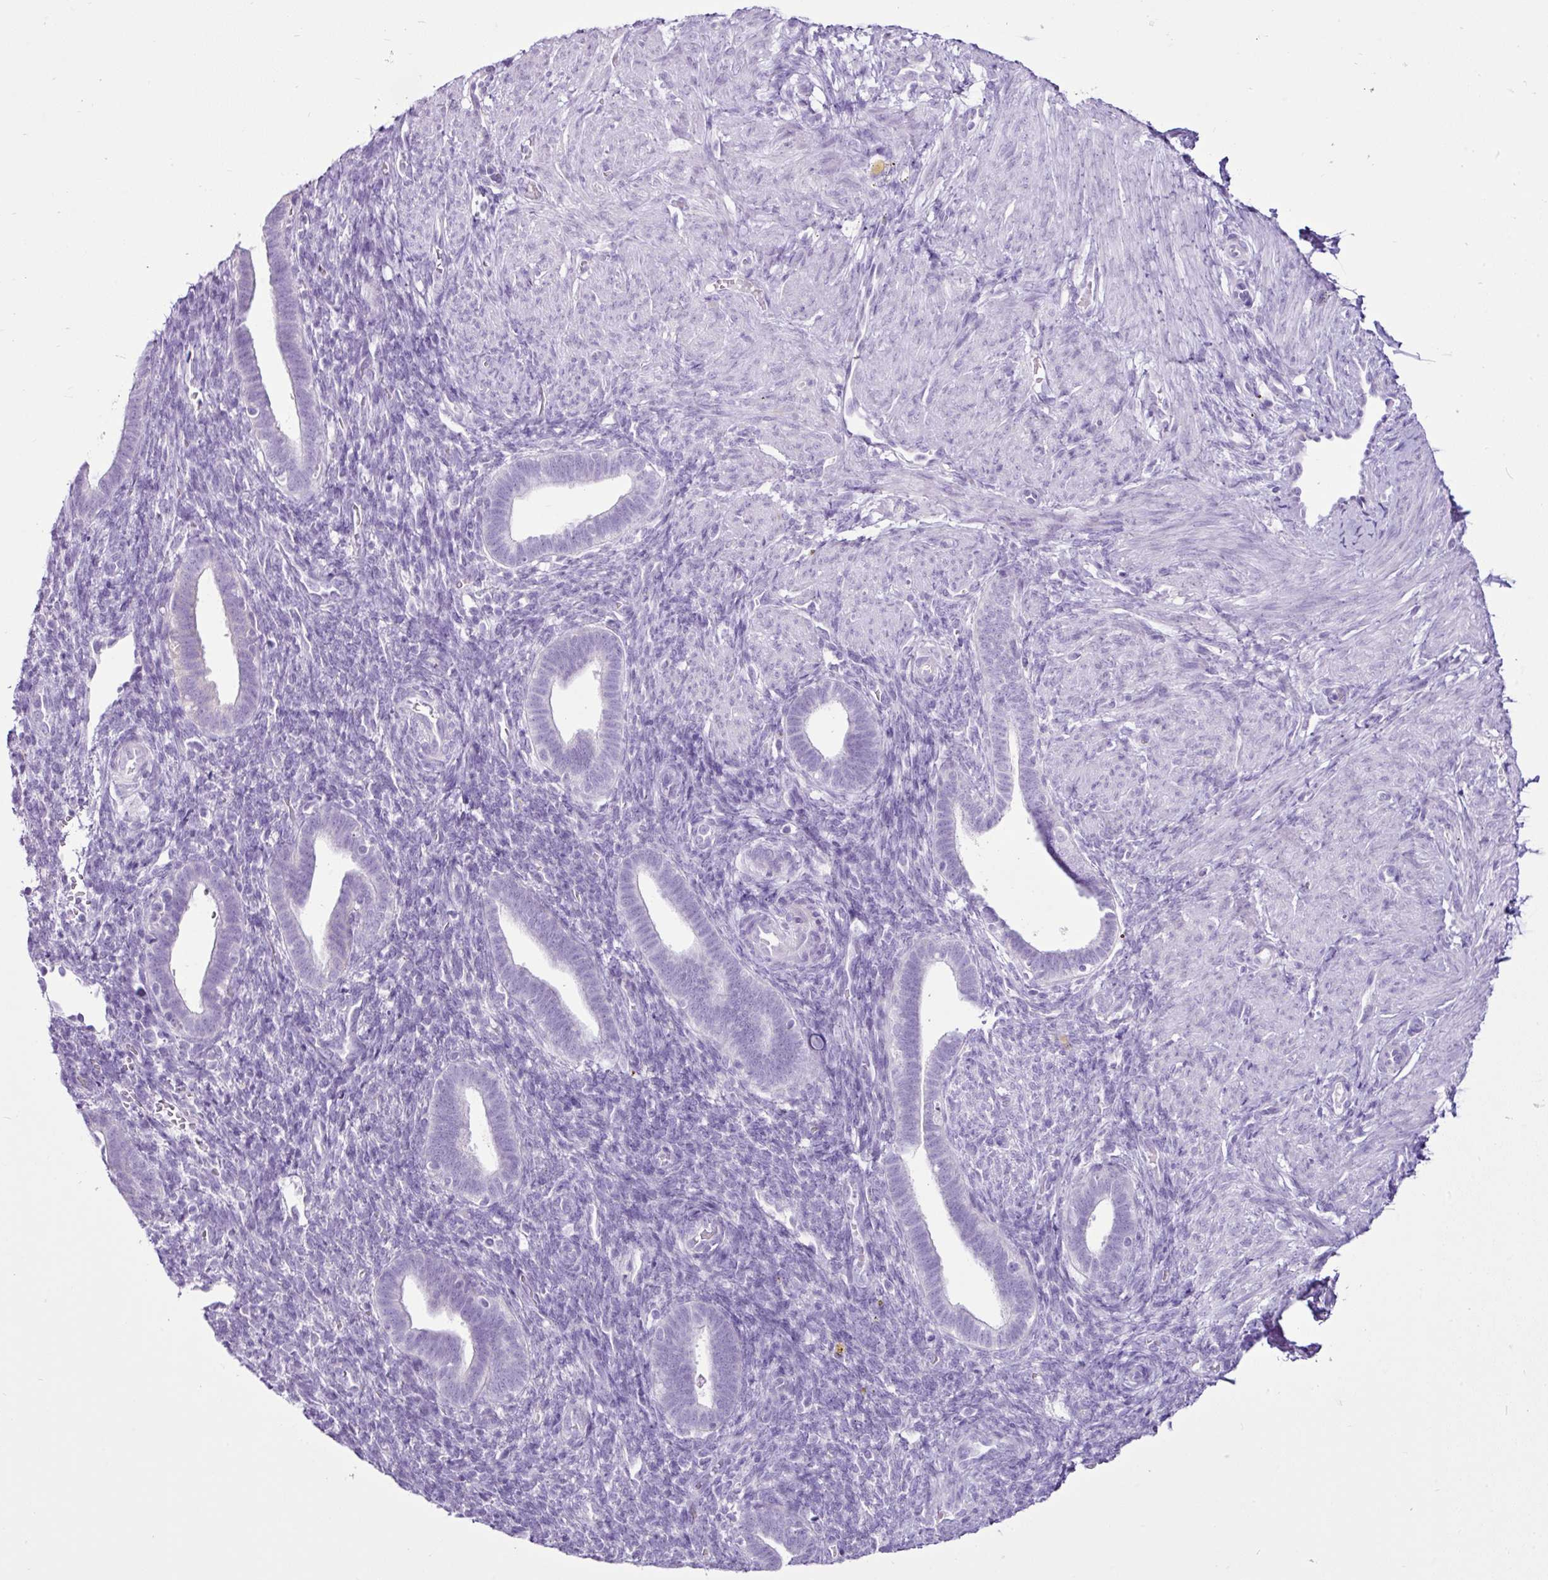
{"staining": {"intensity": "negative", "quantity": "none", "location": "none"}, "tissue": "endometrium", "cell_type": "Cells in endometrial stroma", "image_type": "normal", "snomed": [{"axis": "morphology", "description": "Normal tissue, NOS"}, {"axis": "topography", "description": "Endometrium"}], "caption": "Histopathology image shows no significant protein expression in cells in endometrial stroma of normal endometrium. The staining is performed using DAB brown chromogen with nuclei counter-stained in using hematoxylin.", "gene": "LILRB4", "patient": {"sex": "female", "age": 34}}